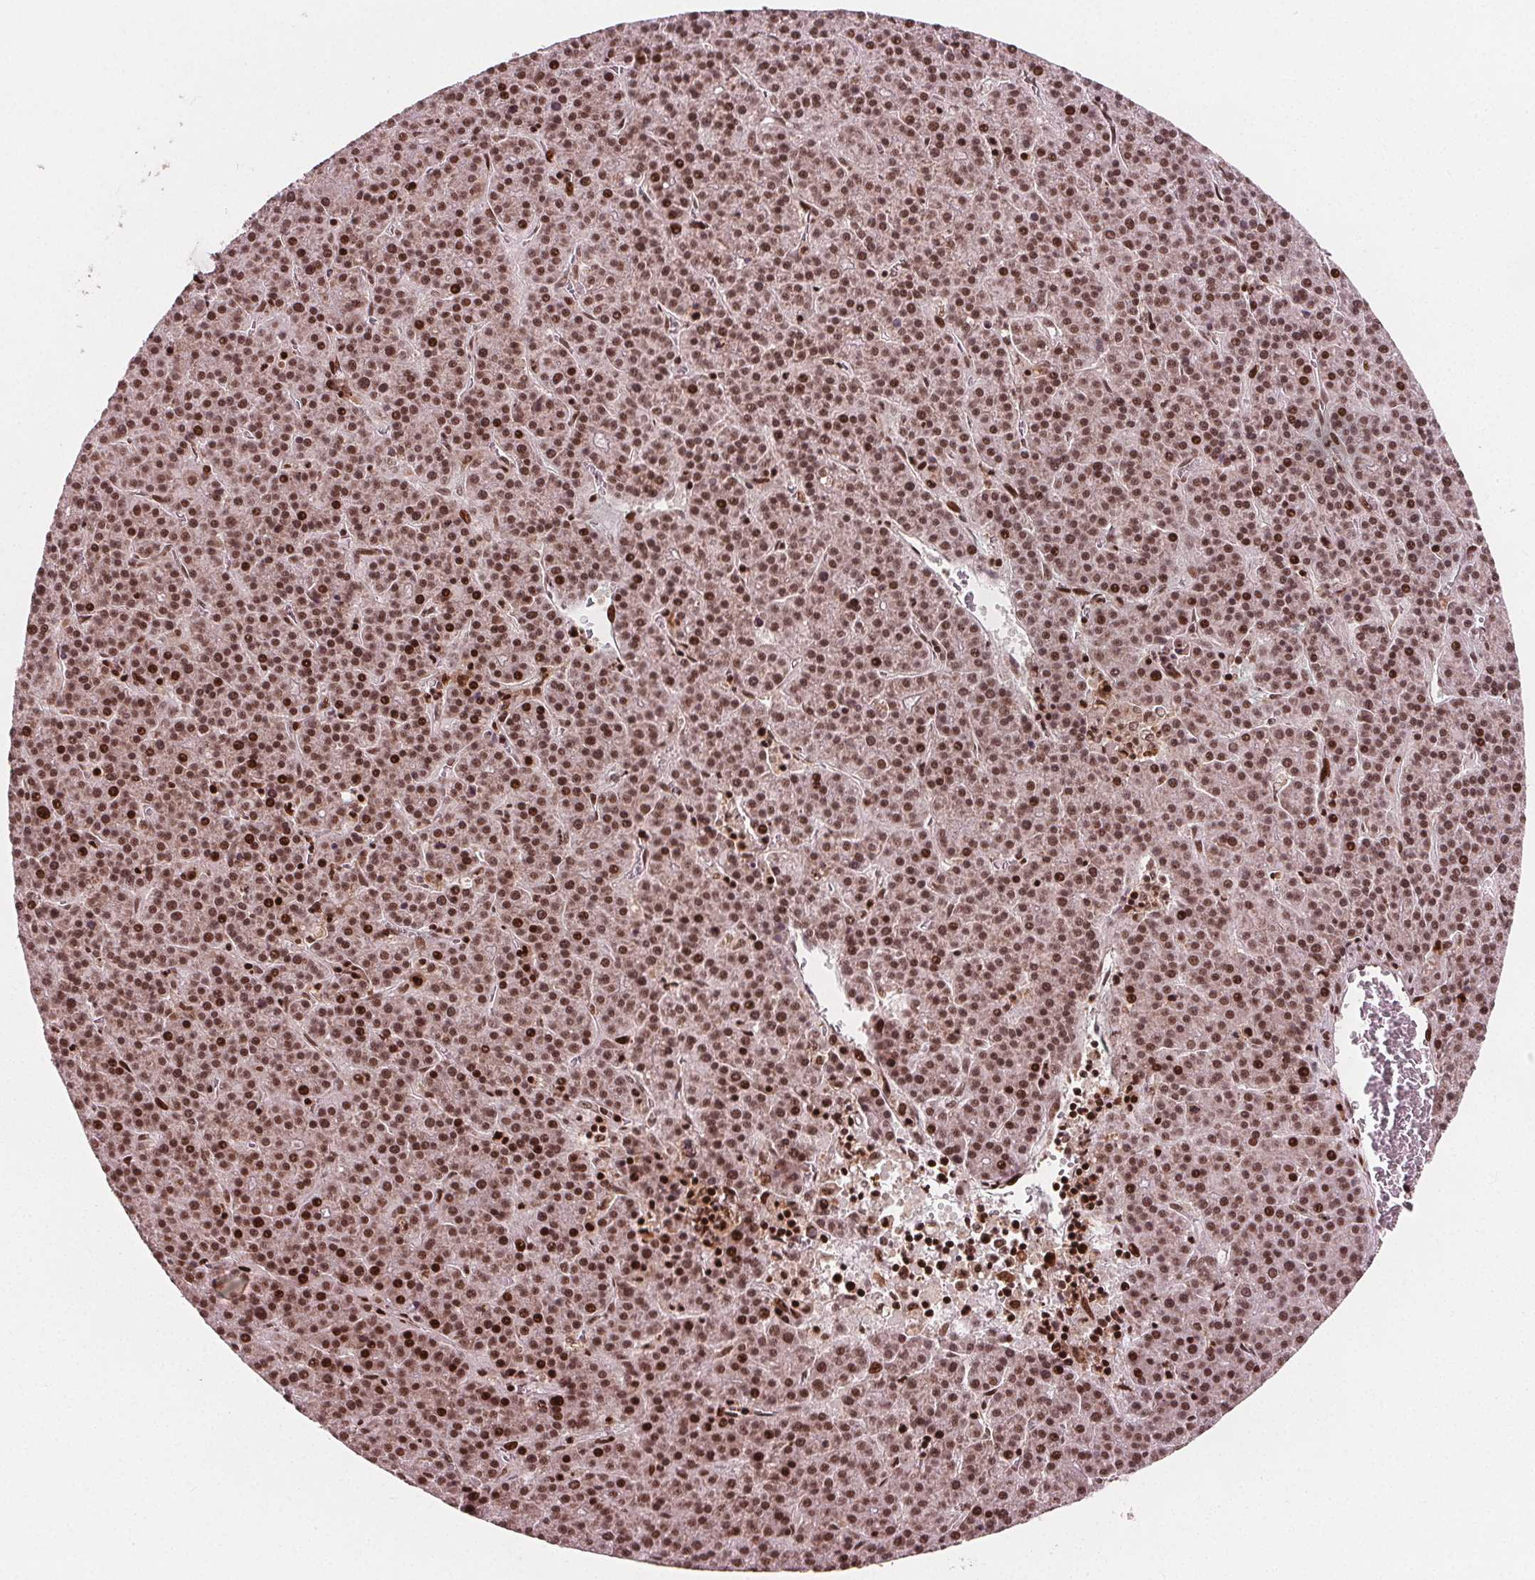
{"staining": {"intensity": "strong", "quantity": ">75%", "location": "nuclear"}, "tissue": "liver cancer", "cell_type": "Tumor cells", "image_type": "cancer", "snomed": [{"axis": "morphology", "description": "Carcinoma, Hepatocellular, NOS"}, {"axis": "topography", "description": "Liver"}], "caption": "Protein staining demonstrates strong nuclear staining in about >75% of tumor cells in liver cancer.", "gene": "SNRNP35", "patient": {"sex": "female", "age": 58}}